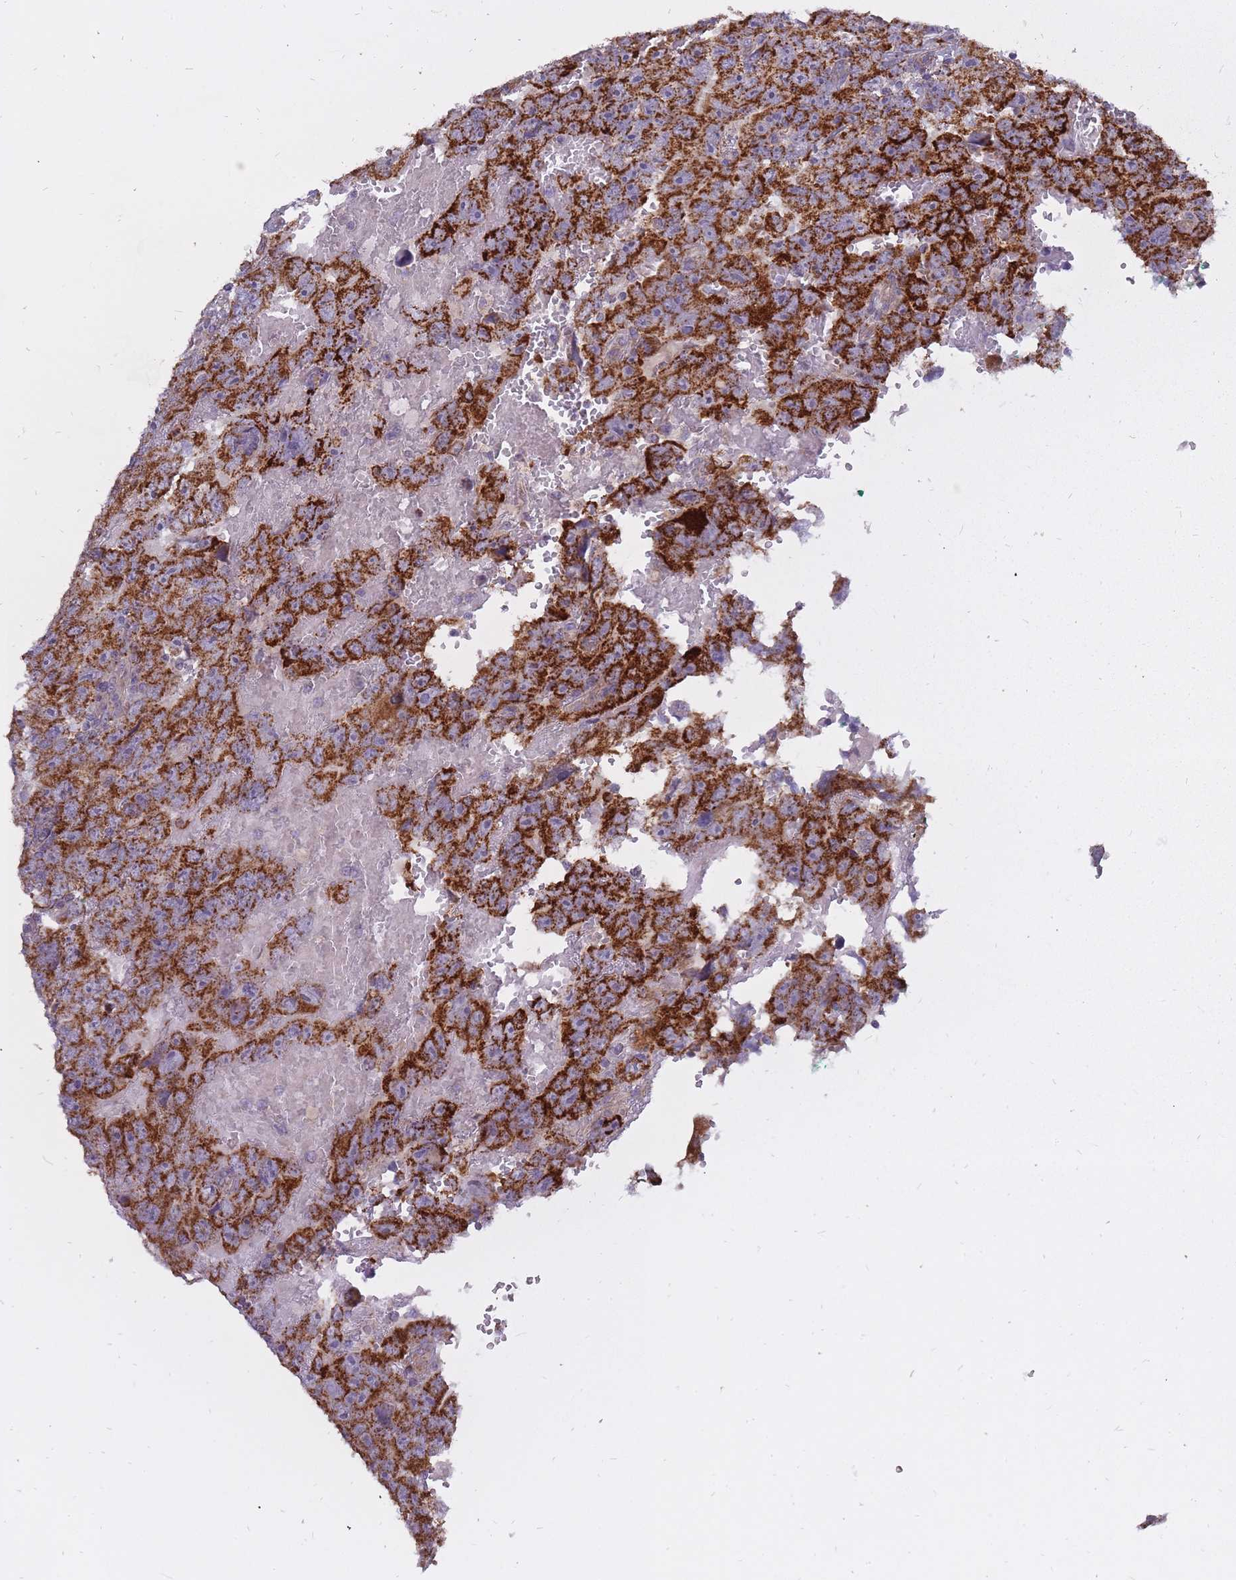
{"staining": {"intensity": "strong", "quantity": ">75%", "location": "cytoplasmic/membranous"}, "tissue": "testis cancer", "cell_type": "Tumor cells", "image_type": "cancer", "snomed": [{"axis": "morphology", "description": "Carcinoma, Embryonal, NOS"}, {"axis": "topography", "description": "Testis"}], "caption": "Immunohistochemical staining of human embryonal carcinoma (testis) displays strong cytoplasmic/membranous protein positivity in approximately >75% of tumor cells.", "gene": "ALKBH4", "patient": {"sex": "male", "age": 45}}